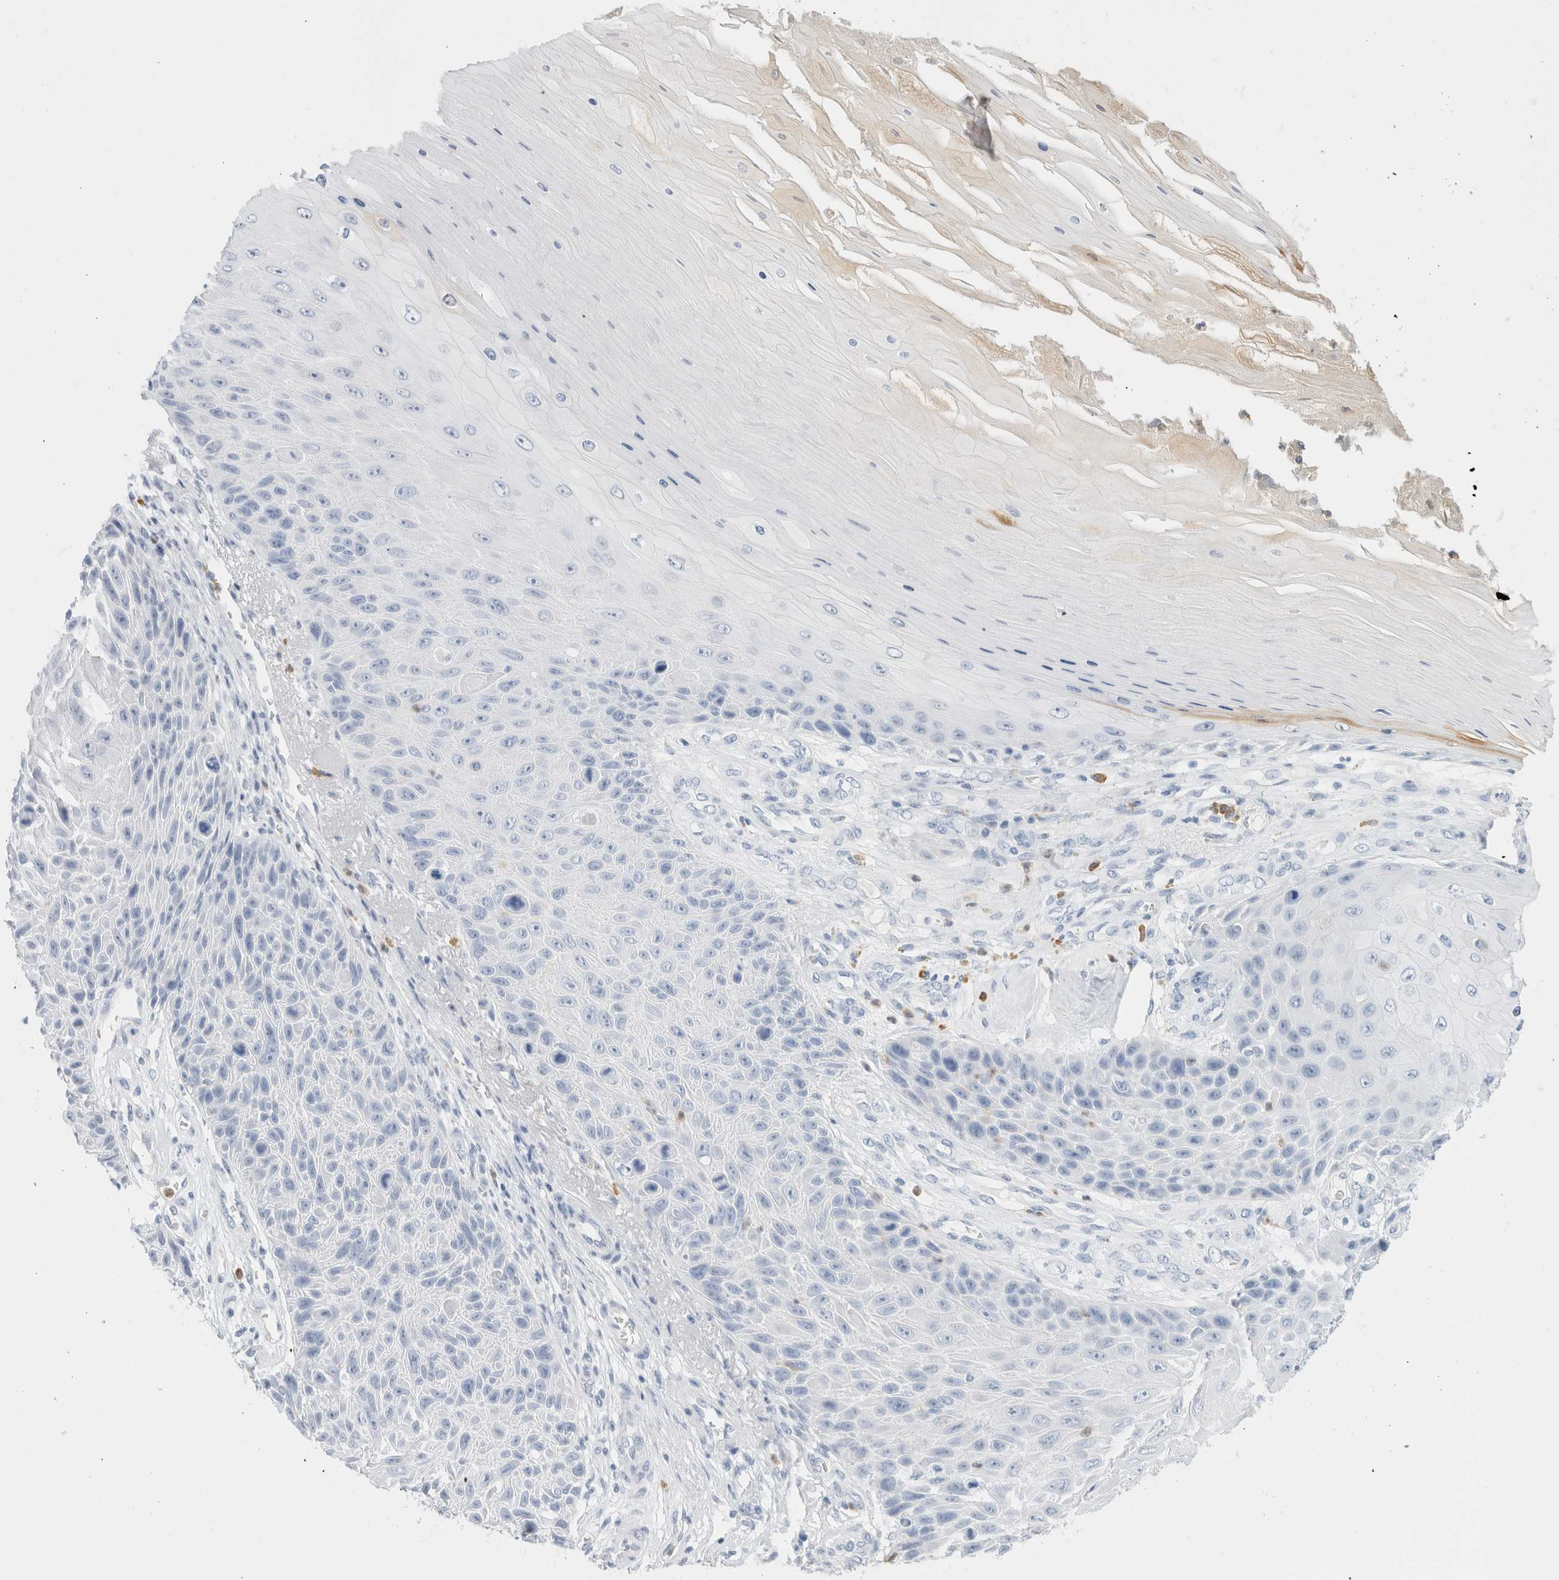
{"staining": {"intensity": "negative", "quantity": "none", "location": "none"}, "tissue": "skin cancer", "cell_type": "Tumor cells", "image_type": "cancer", "snomed": [{"axis": "morphology", "description": "Squamous cell carcinoma, NOS"}, {"axis": "topography", "description": "Skin"}], "caption": "There is no significant staining in tumor cells of skin cancer (squamous cell carcinoma).", "gene": "ARG1", "patient": {"sex": "female", "age": 88}}